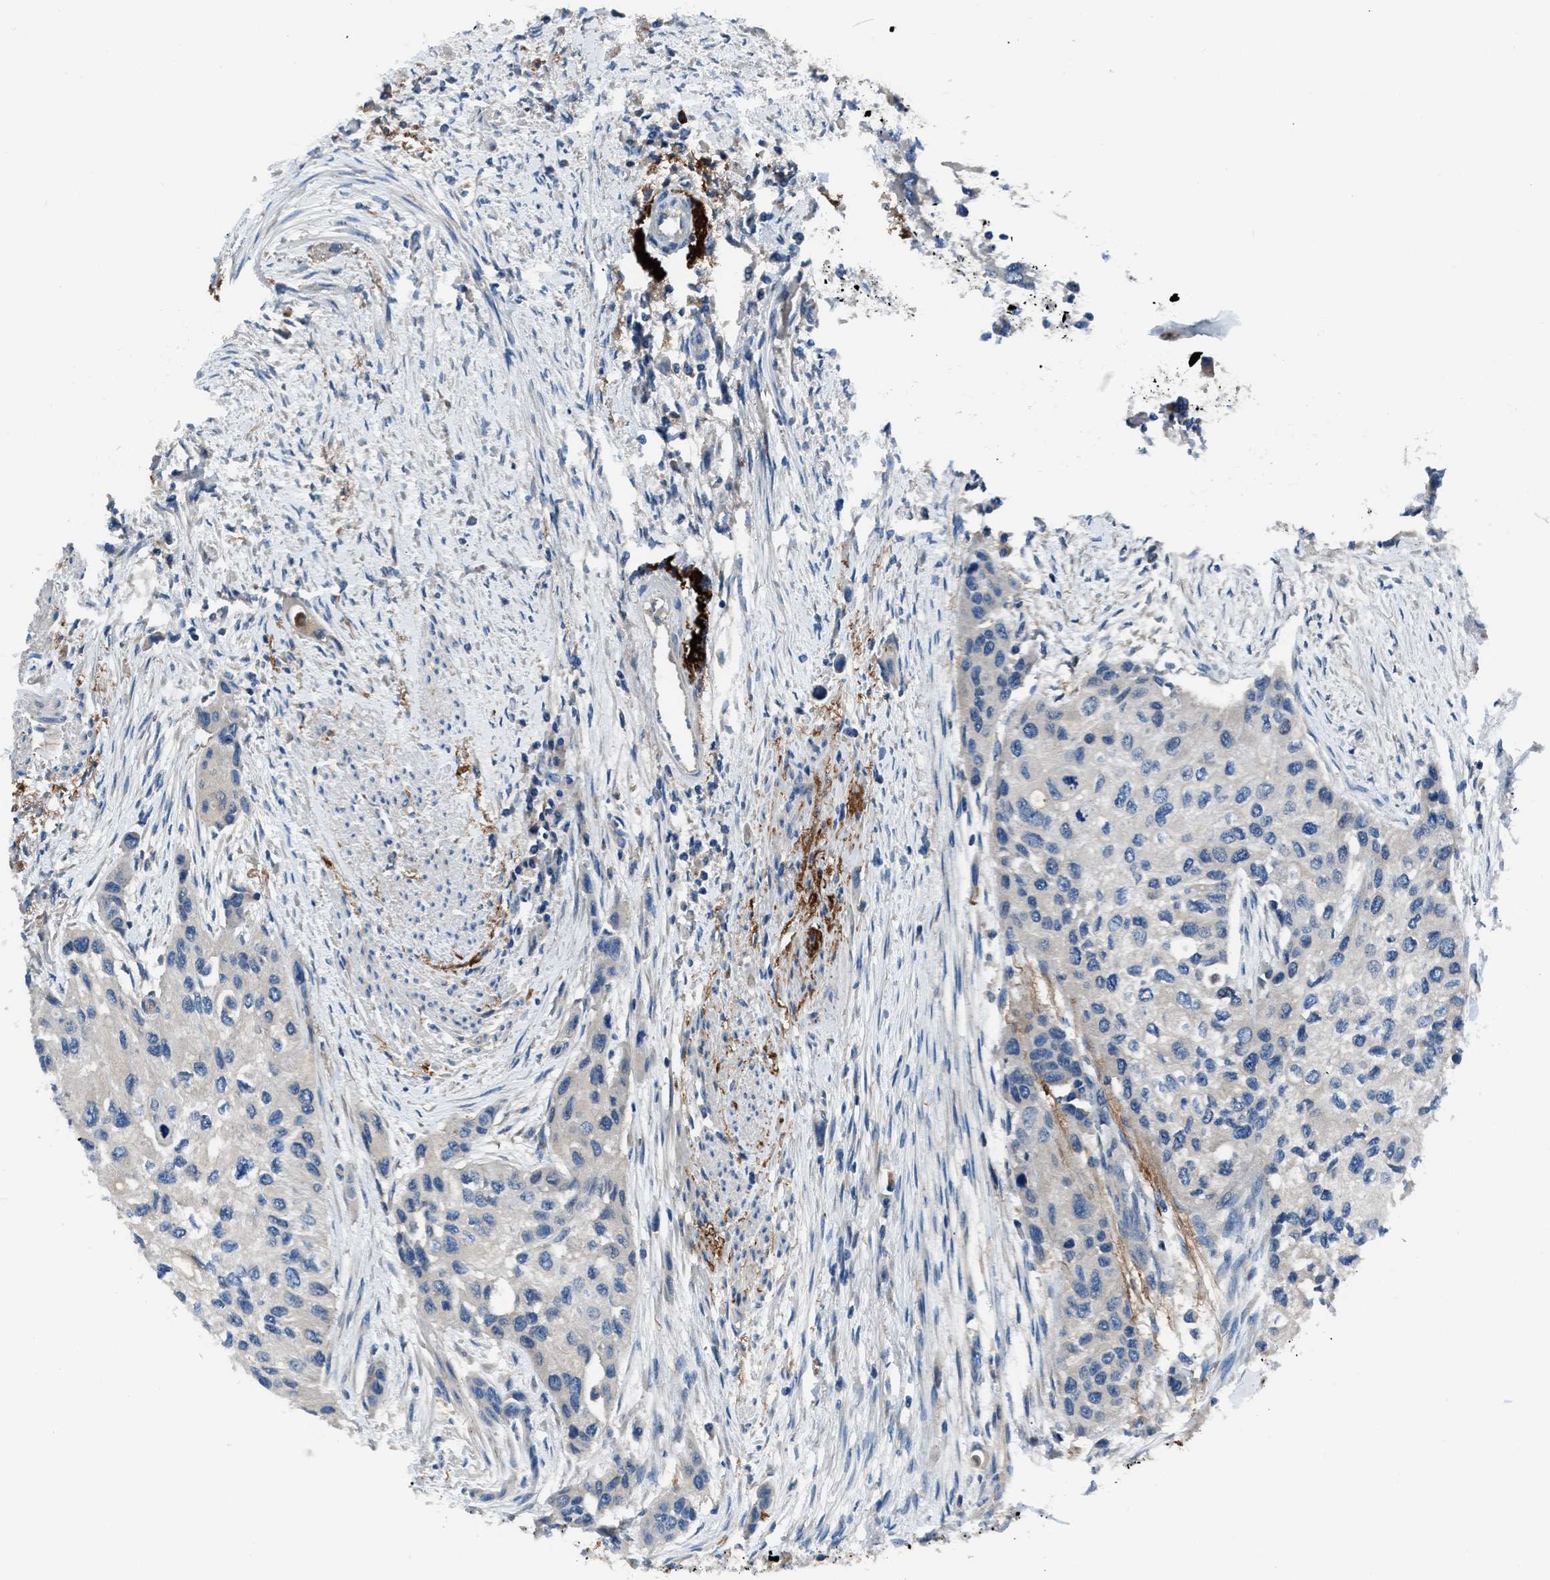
{"staining": {"intensity": "negative", "quantity": "none", "location": "none"}, "tissue": "urothelial cancer", "cell_type": "Tumor cells", "image_type": "cancer", "snomed": [{"axis": "morphology", "description": "Urothelial carcinoma, High grade"}, {"axis": "topography", "description": "Urinary bladder"}], "caption": "High-grade urothelial carcinoma stained for a protein using IHC displays no positivity tumor cells.", "gene": "SLC38A6", "patient": {"sex": "female", "age": 56}}